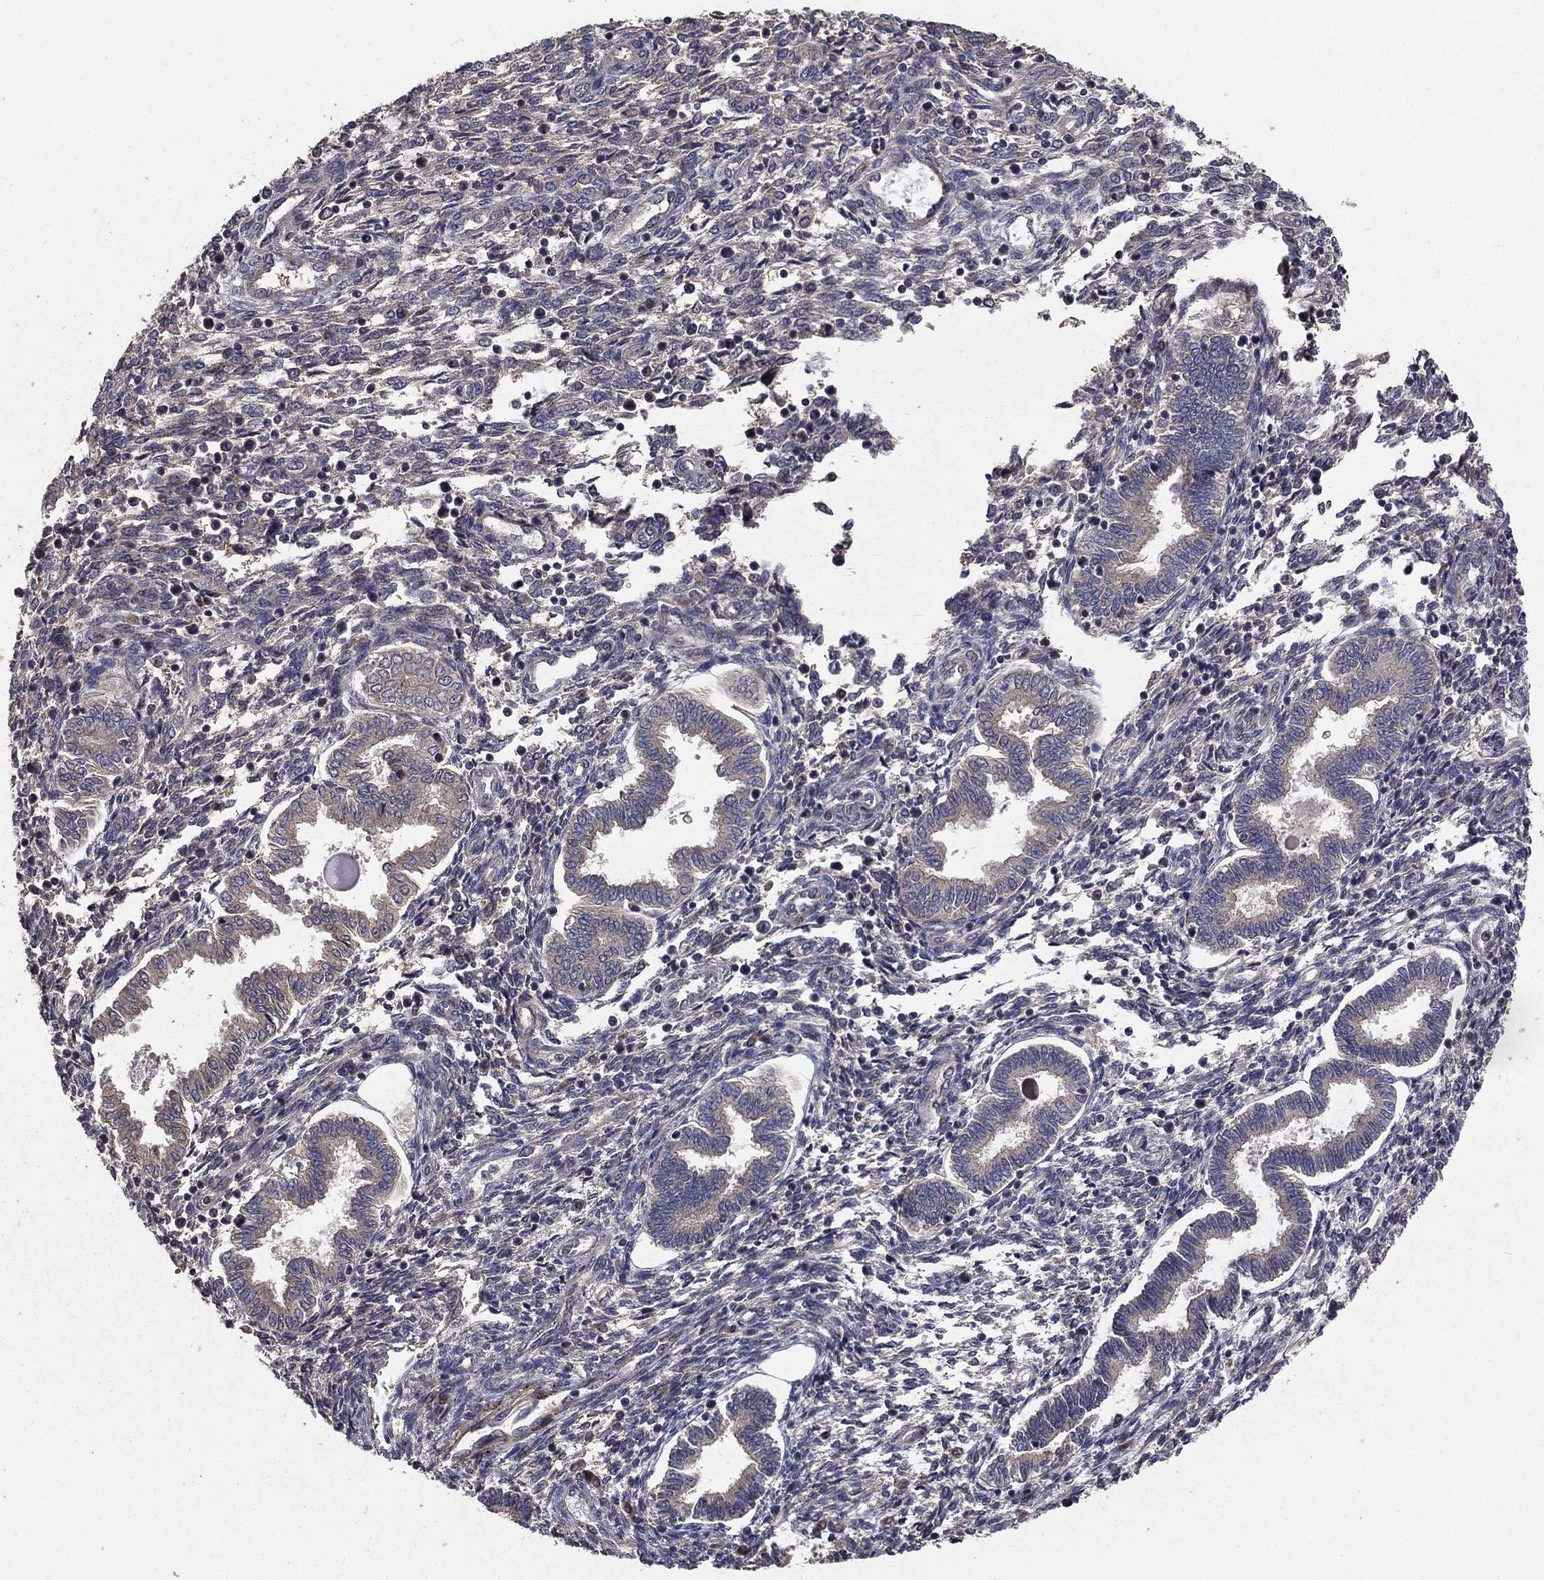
{"staining": {"intensity": "negative", "quantity": "none", "location": "none"}, "tissue": "endometrium", "cell_type": "Cells in endometrial stroma", "image_type": "normal", "snomed": [{"axis": "morphology", "description": "Normal tissue, NOS"}, {"axis": "topography", "description": "Endometrium"}], "caption": "High power microscopy histopathology image of an immunohistochemistry histopathology image of benign endometrium, revealing no significant expression in cells in endometrial stroma.", "gene": "BABAM2", "patient": {"sex": "female", "age": 42}}